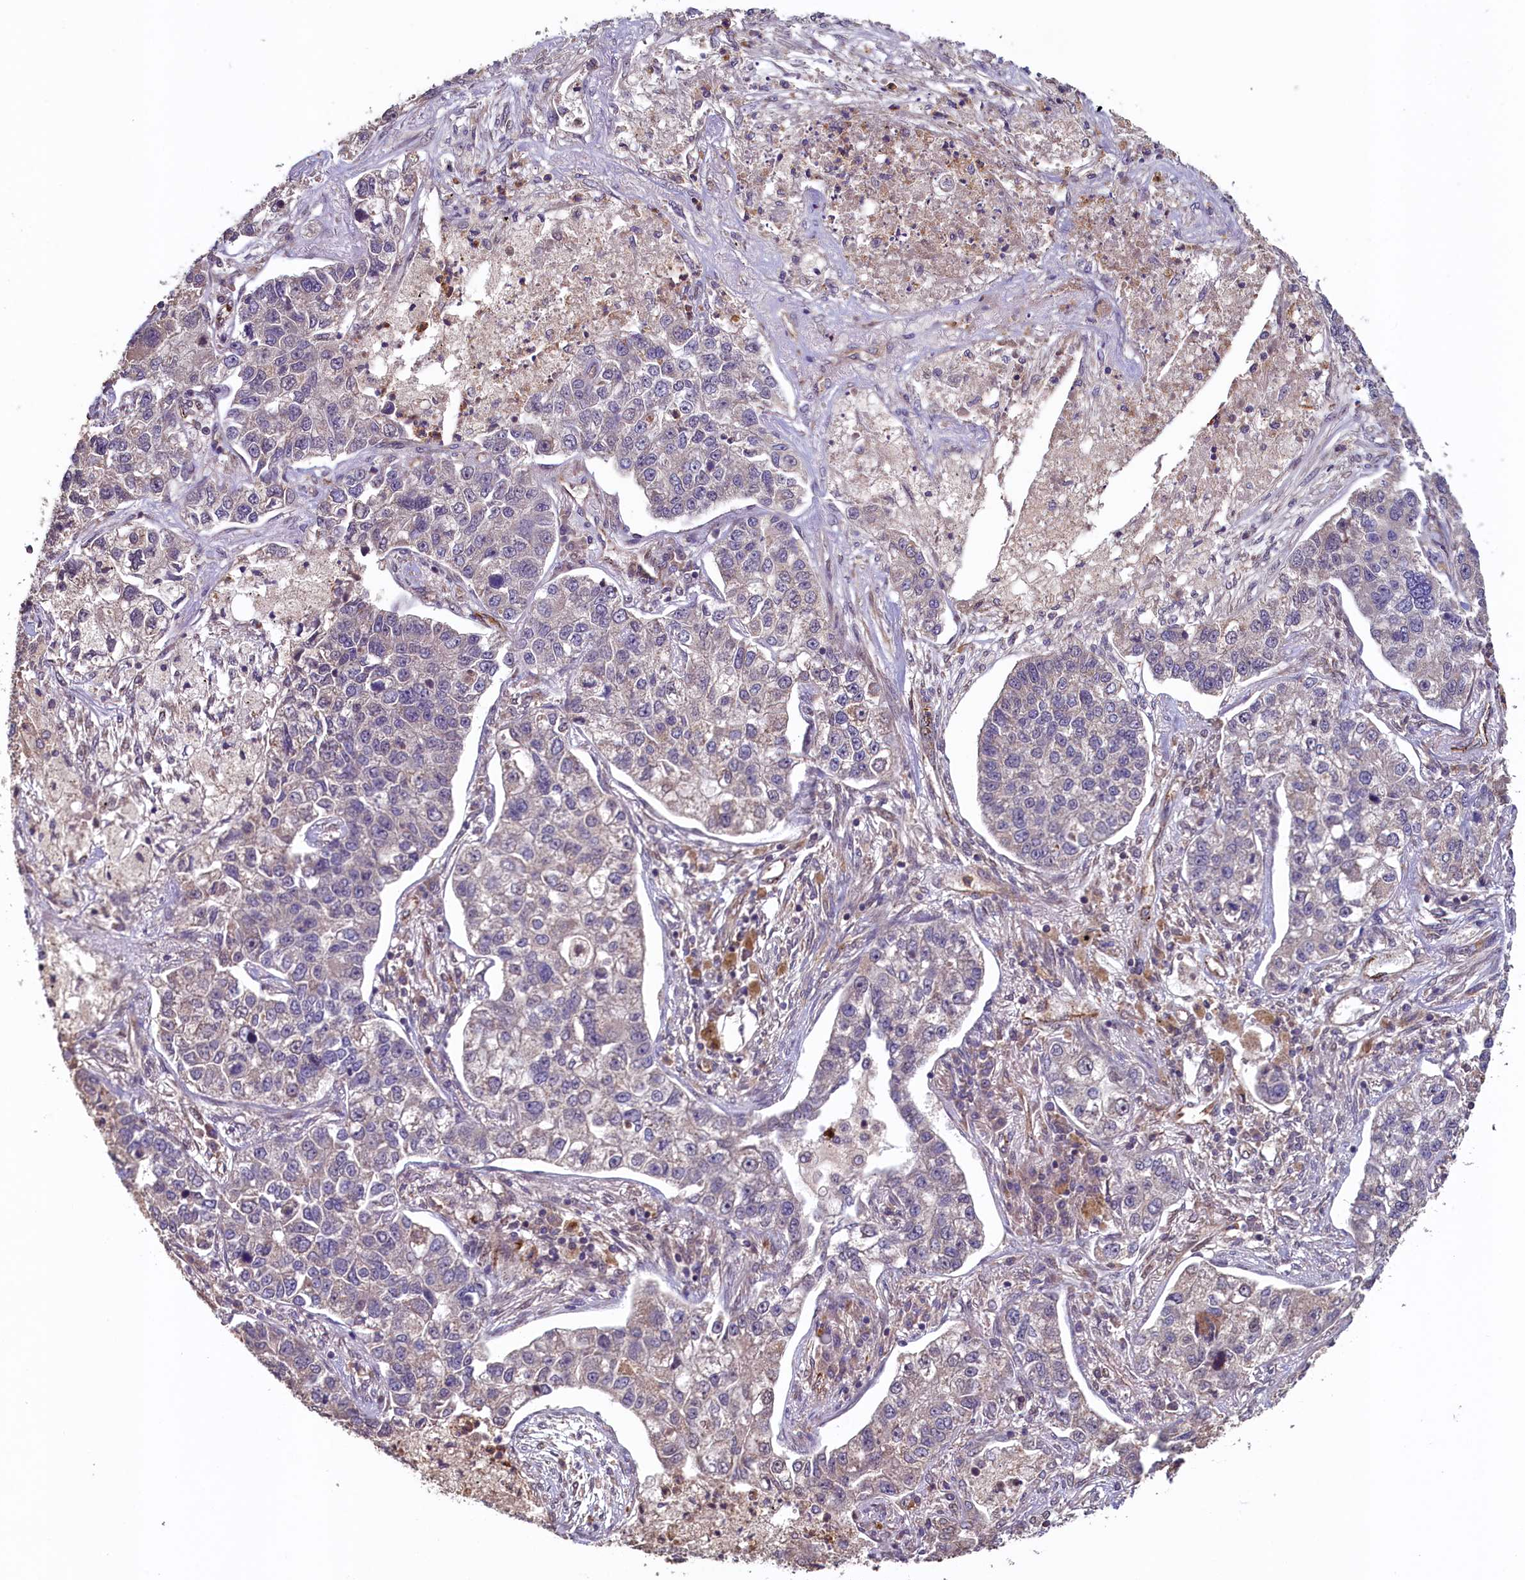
{"staining": {"intensity": "weak", "quantity": "<25%", "location": "cytoplasmic/membranous"}, "tissue": "lung cancer", "cell_type": "Tumor cells", "image_type": "cancer", "snomed": [{"axis": "morphology", "description": "Adenocarcinoma, NOS"}, {"axis": "topography", "description": "Lung"}], "caption": "This is a histopathology image of IHC staining of lung adenocarcinoma, which shows no staining in tumor cells. (DAB immunohistochemistry visualized using brightfield microscopy, high magnification).", "gene": "ACSBG1", "patient": {"sex": "male", "age": 49}}